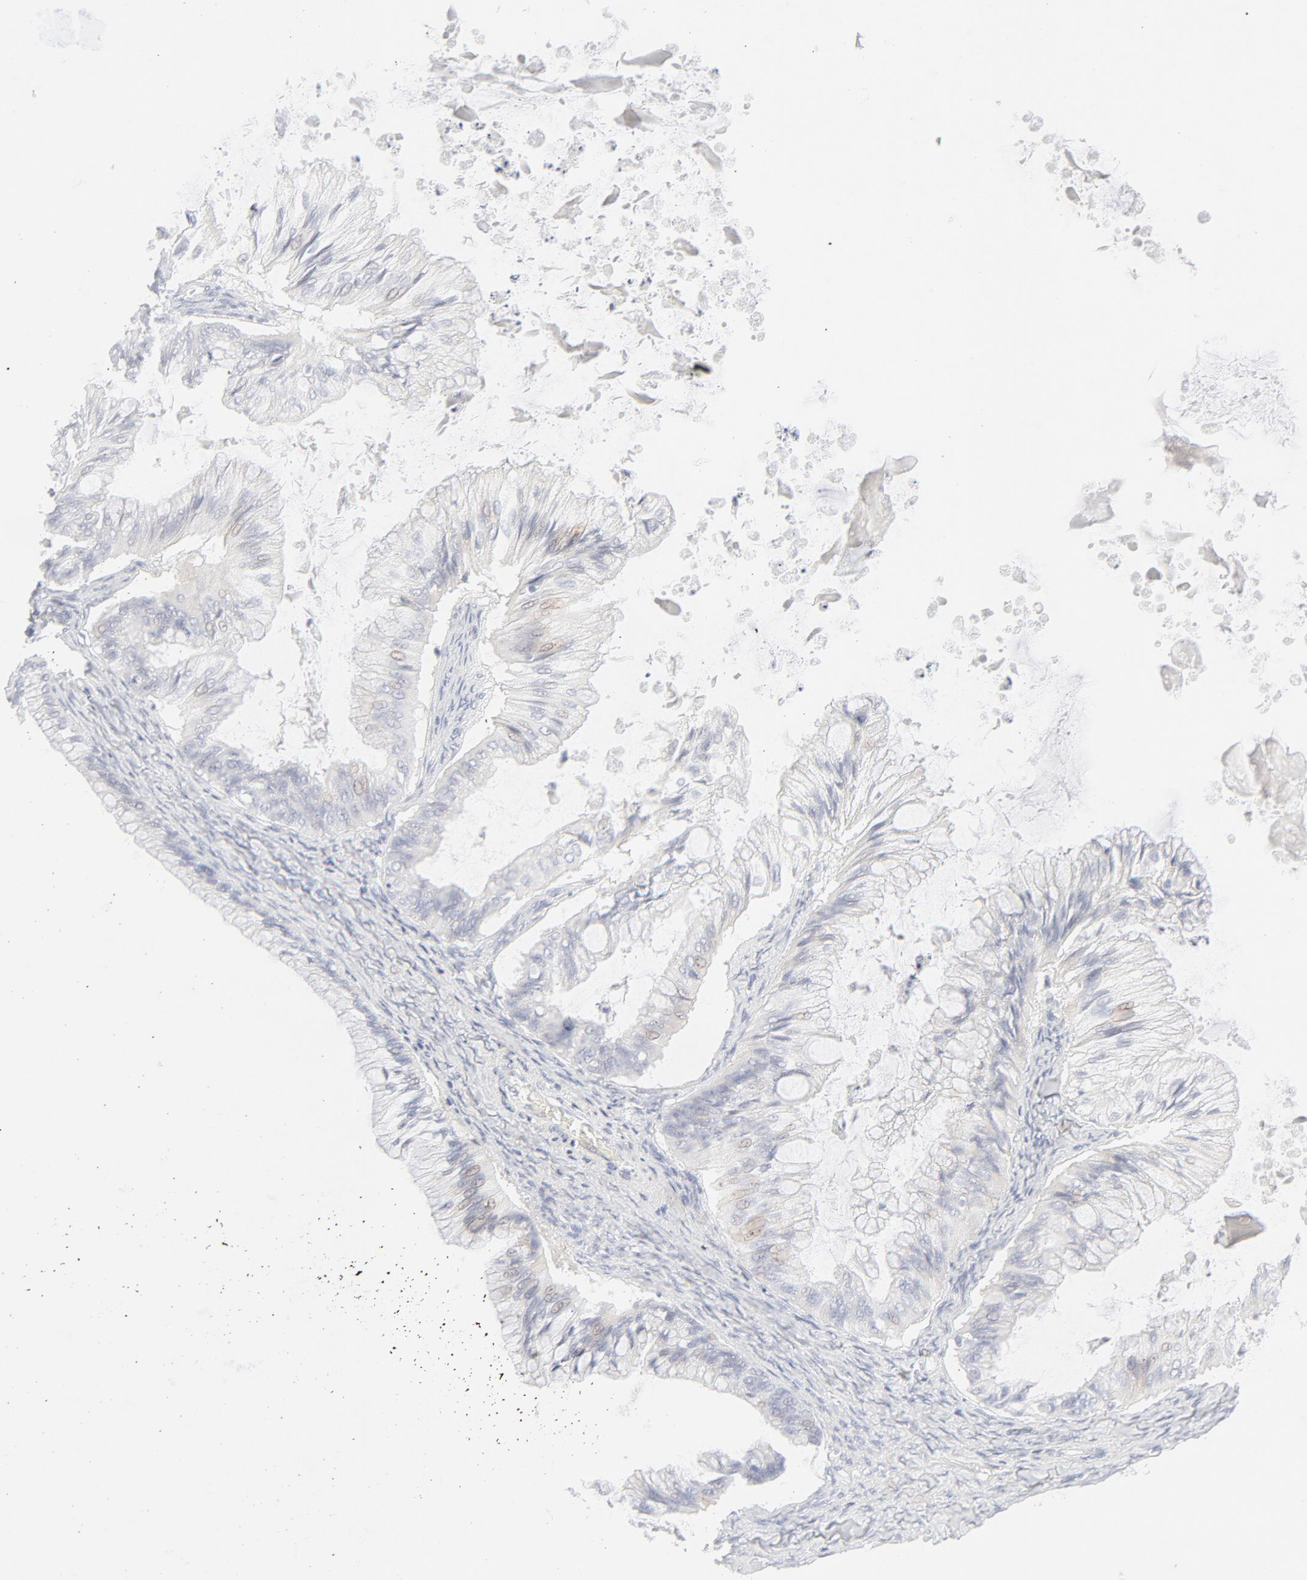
{"staining": {"intensity": "weak", "quantity": "<25%", "location": "cytoplasmic/membranous"}, "tissue": "ovarian cancer", "cell_type": "Tumor cells", "image_type": "cancer", "snomed": [{"axis": "morphology", "description": "Cystadenocarcinoma, mucinous, NOS"}, {"axis": "topography", "description": "Ovary"}], "caption": "High magnification brightfield microscopy of ovarian cancer (mucinous cystadenocarcinoma) stained with DAB (3,3'-diaminobenzidine) (brown) and counterstained with hematoxylin (blue): tumor cells show no significant staining. The staining is performed using DAB brown chromogen with nuclei counter-stained in using hematoxylin.", "gene": "PRKCB", "patient": {"sex": "female", "age": 57}}